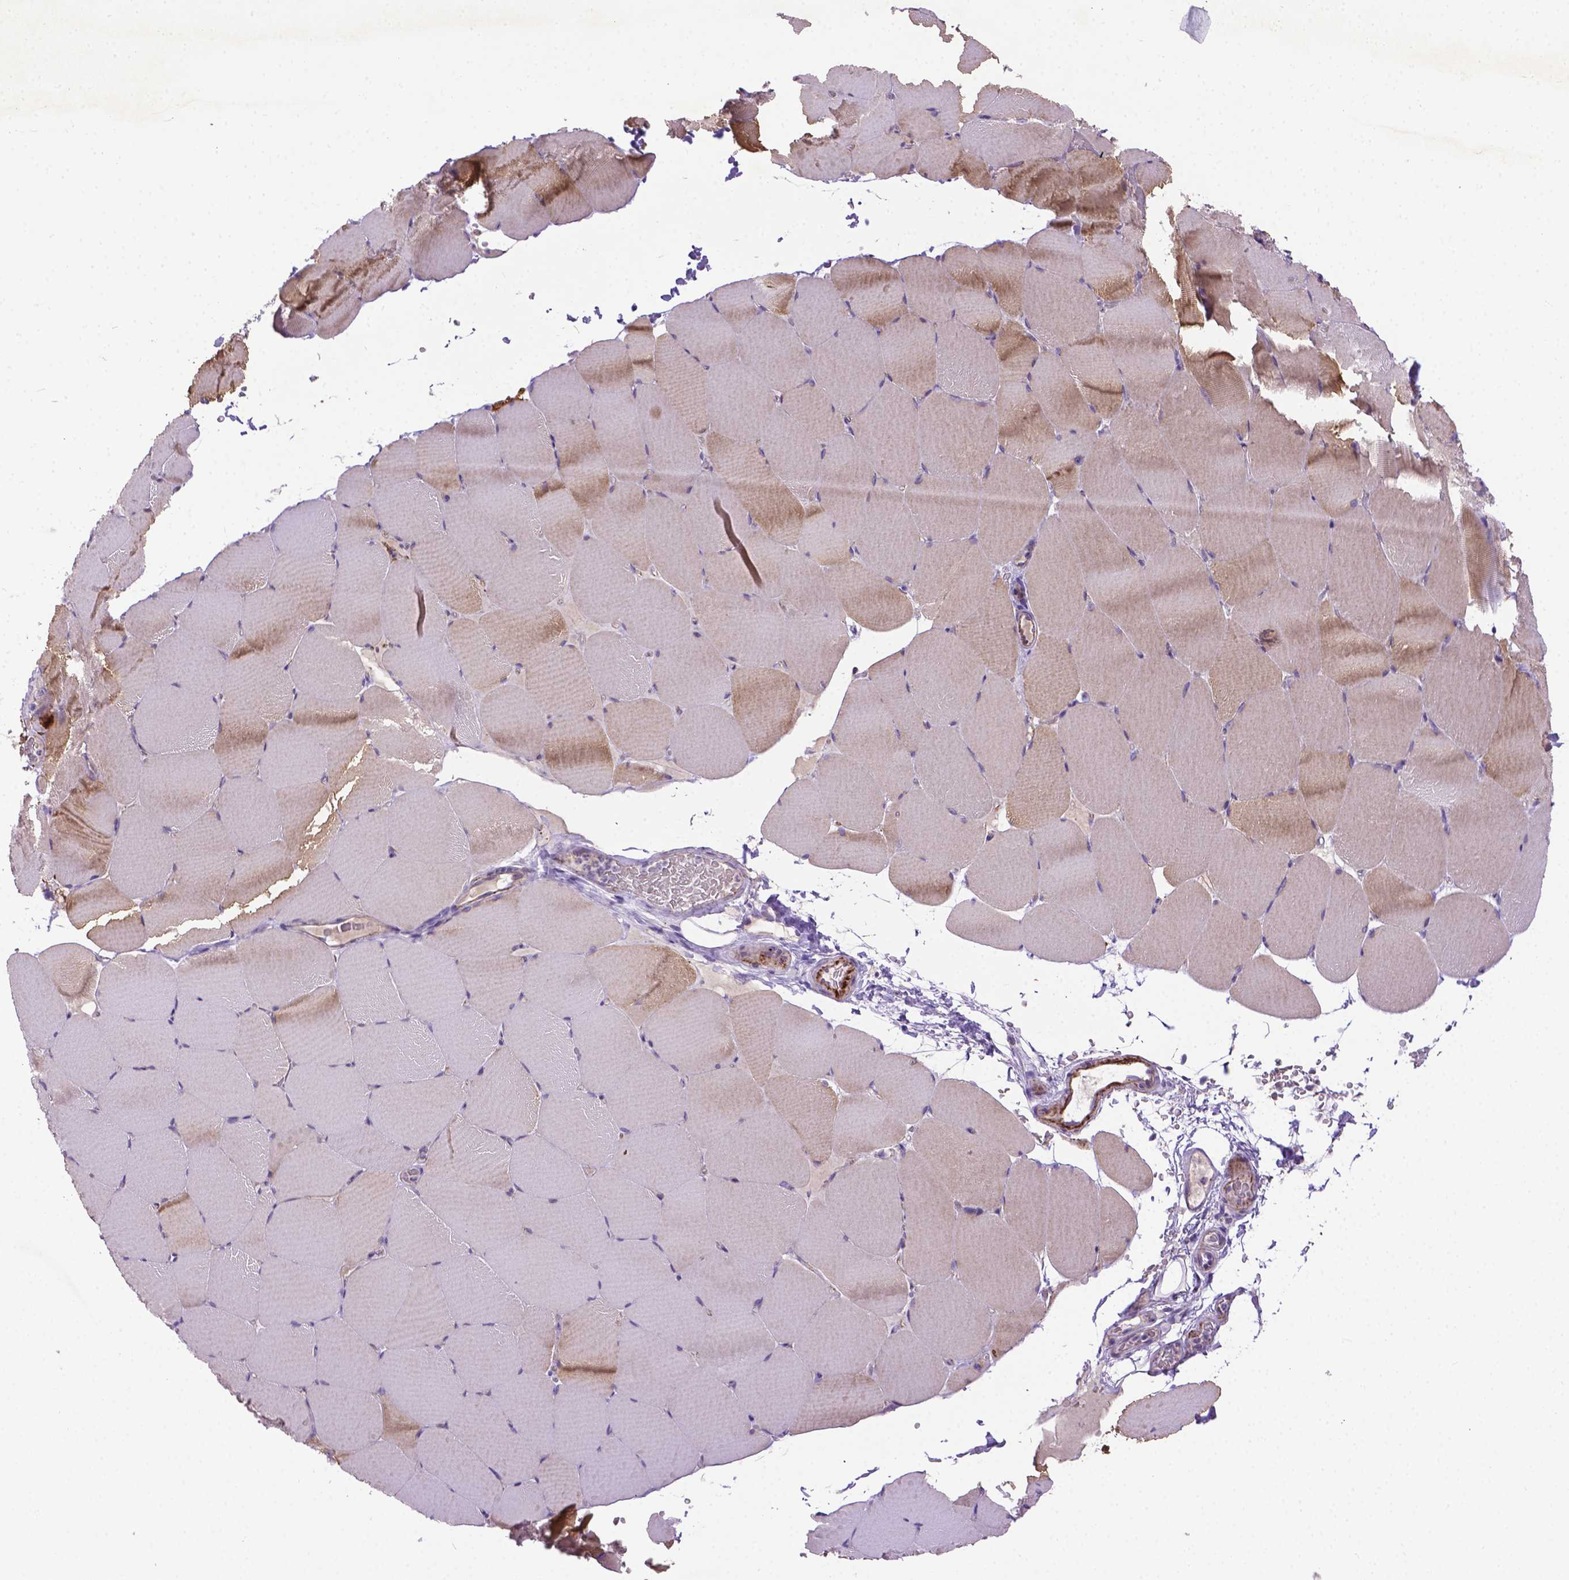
{"staining": {"intensity": "moderate", "quantity": "<25%", "location": "cytoplasmic/membranous"}, "tissue": "skeletal muscle", "cell_type": "Myocytes", "image_type": "normal", "snomed": [{"axis": "morphology", "description": "Normal tissue, NOS"}, {"axis": "topography", "description": "Skeletal muscle"}], "caption": "Brown immunohistochemical staining in unremarkable human skeletal muscle demonstrates moderate cytoplasmic/membranous positivity in about <25% of myocytes. (Brightfield microscopy of DAB IHC at high magnification).", "gene": "CCER2", "patient": {"sex": "female", "age": 37}}